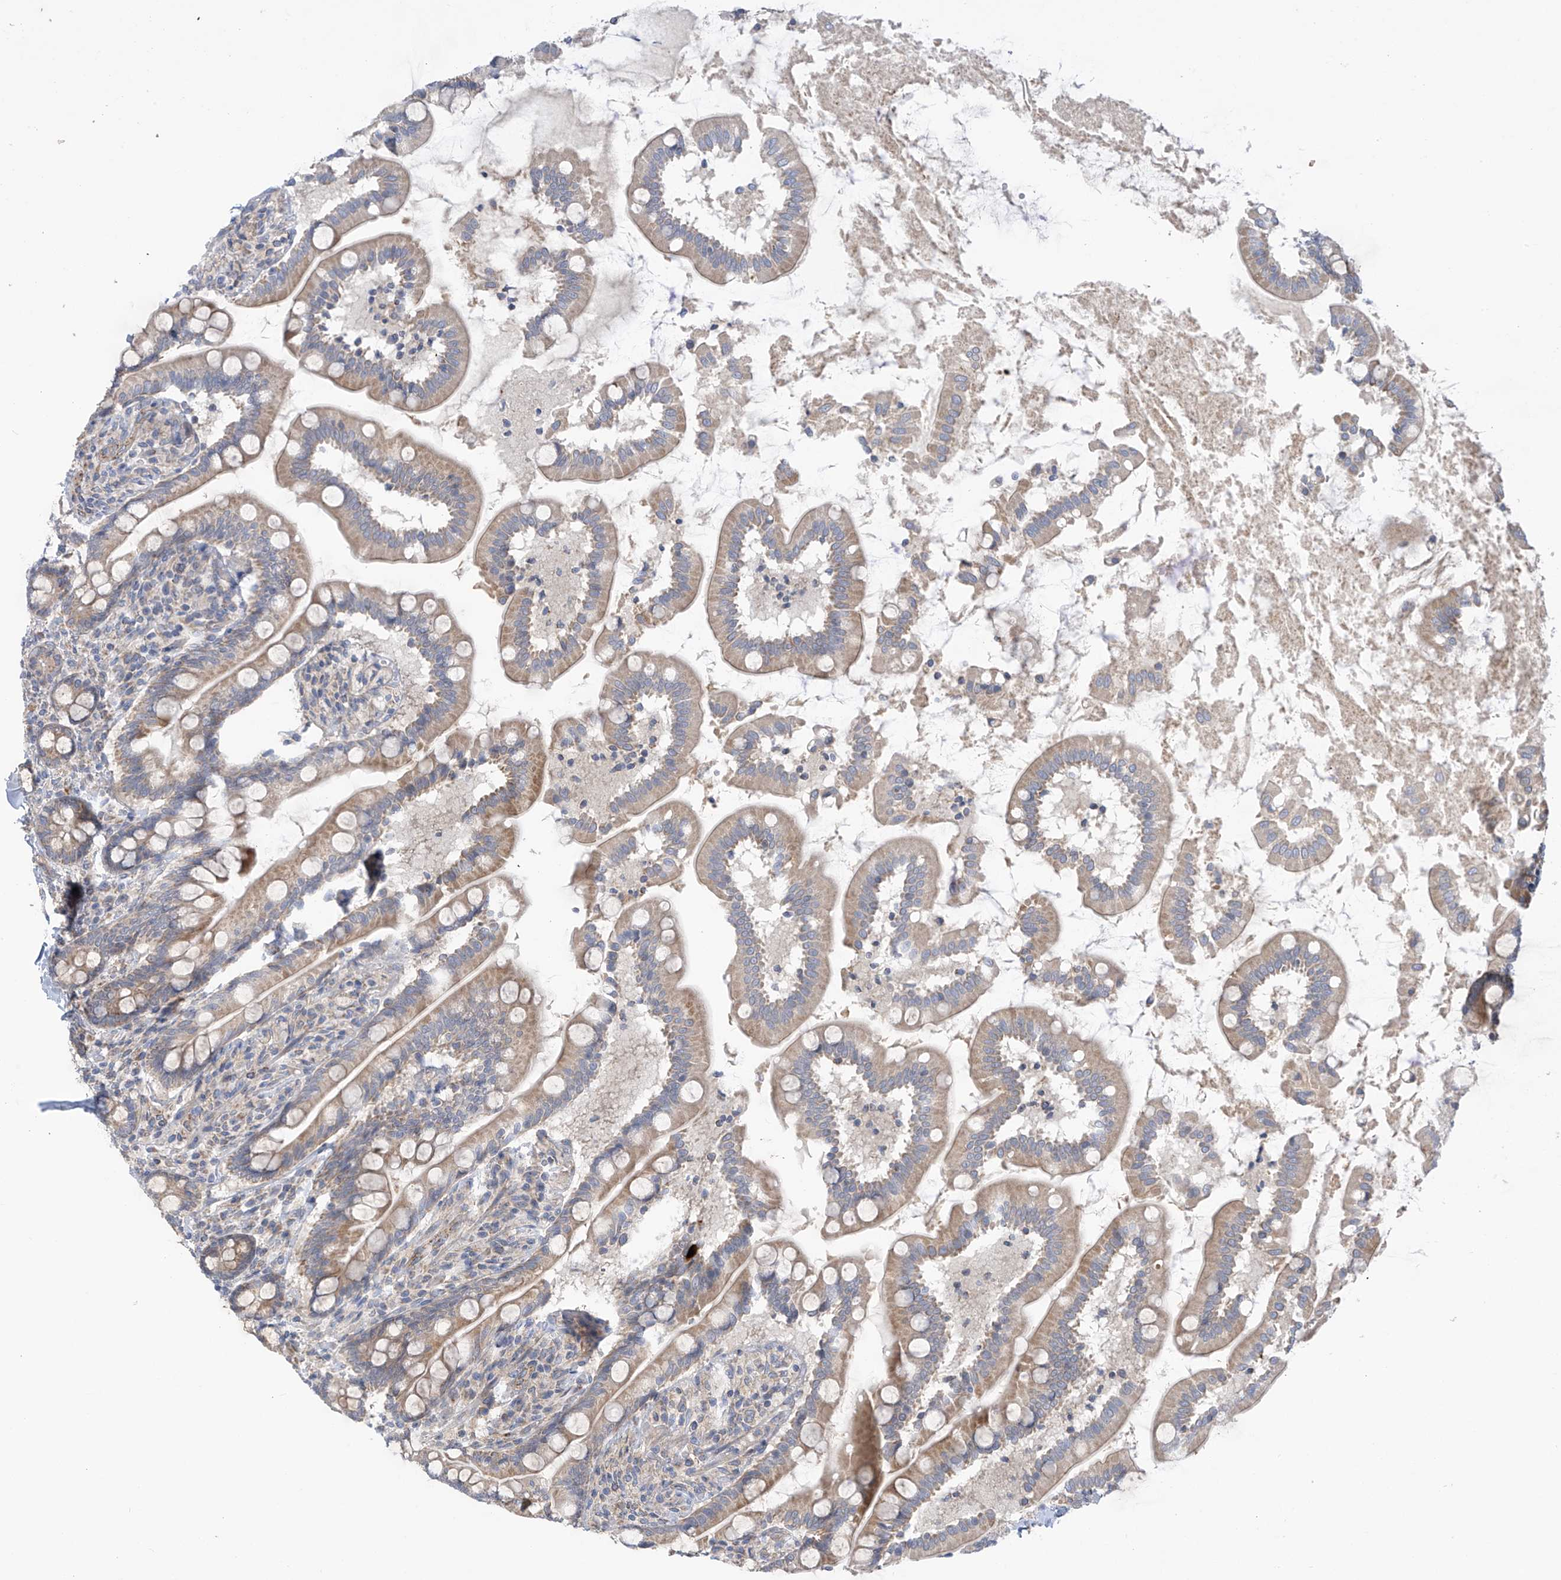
{"staining": {"intensity": "weak", "quantity": "25%-75%", "location": "cytoplasmic/membranous"}, "tissue": "small intestine", "cell_type": "Glandular cells", "image_type": "normal", "snomed": [{"axis": "morphology", "description": "Normal tissue, NOS"}, {"axis": "topography", "description": "Small intestine"}], "caption": "Human small intestine stained with a protein marker exhibits weak staining in glandular cells.", "gene": "SCGB1D2", "patient": {"sex": "female", "age": 64}}